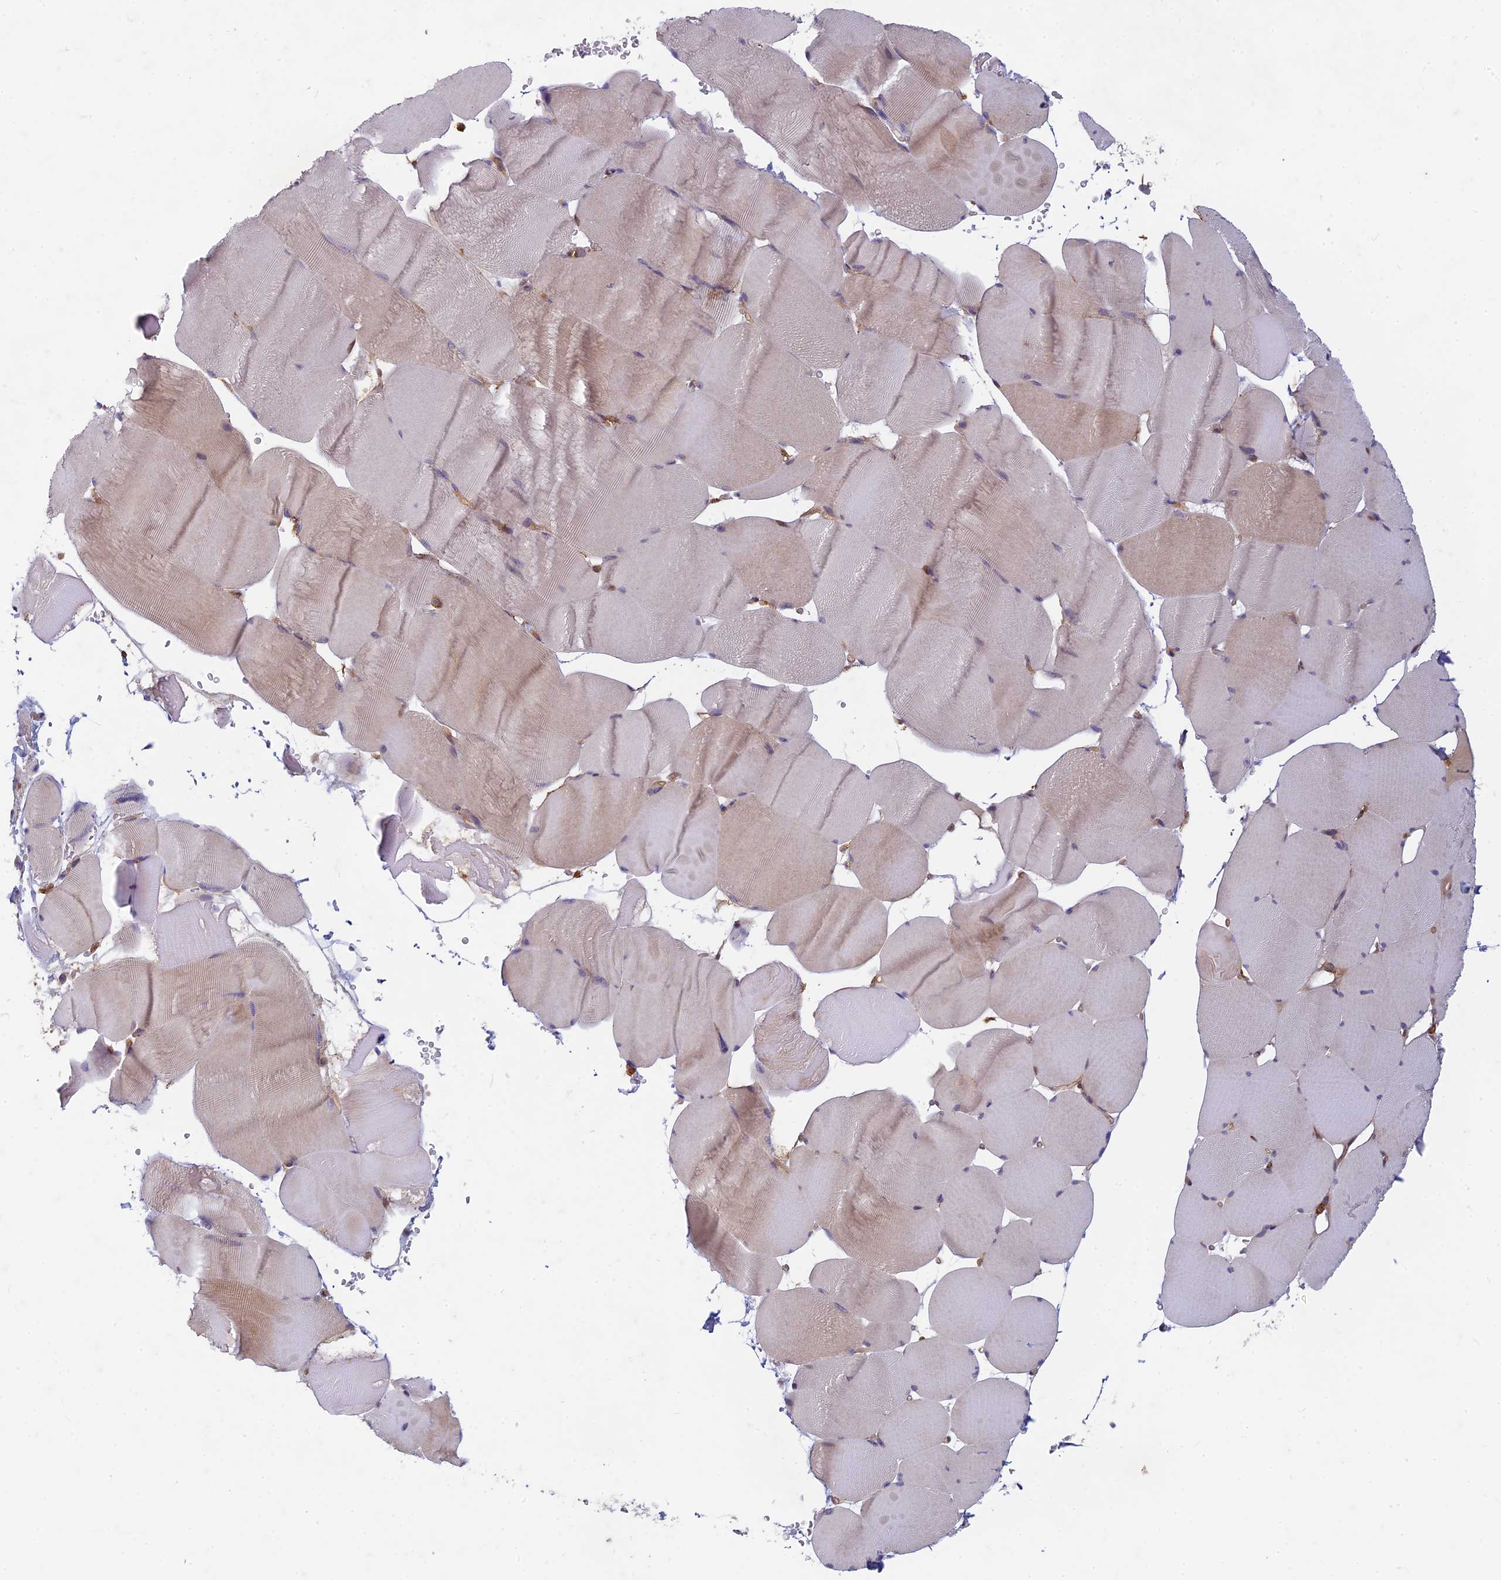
{"staining": {"intensity": "weak", "quantity": "<25%", "location": "cytoplasmic/membranous"}, "tissue": "skeletal muscle", "cell_type": "Myocytes", "image_type": "normal", "snomed": [{"axis": "morphology", "description": "Normal tissue, NOS"}, {"axis": "topography", "description": "Skeletal muscle"}], "caption": "Immunohistochemical staining of normal skeletal muscle demonstrates no significant expression in myocytes.", "gene": "TCF25", "patient": {"sex": "male", "age": 62}}